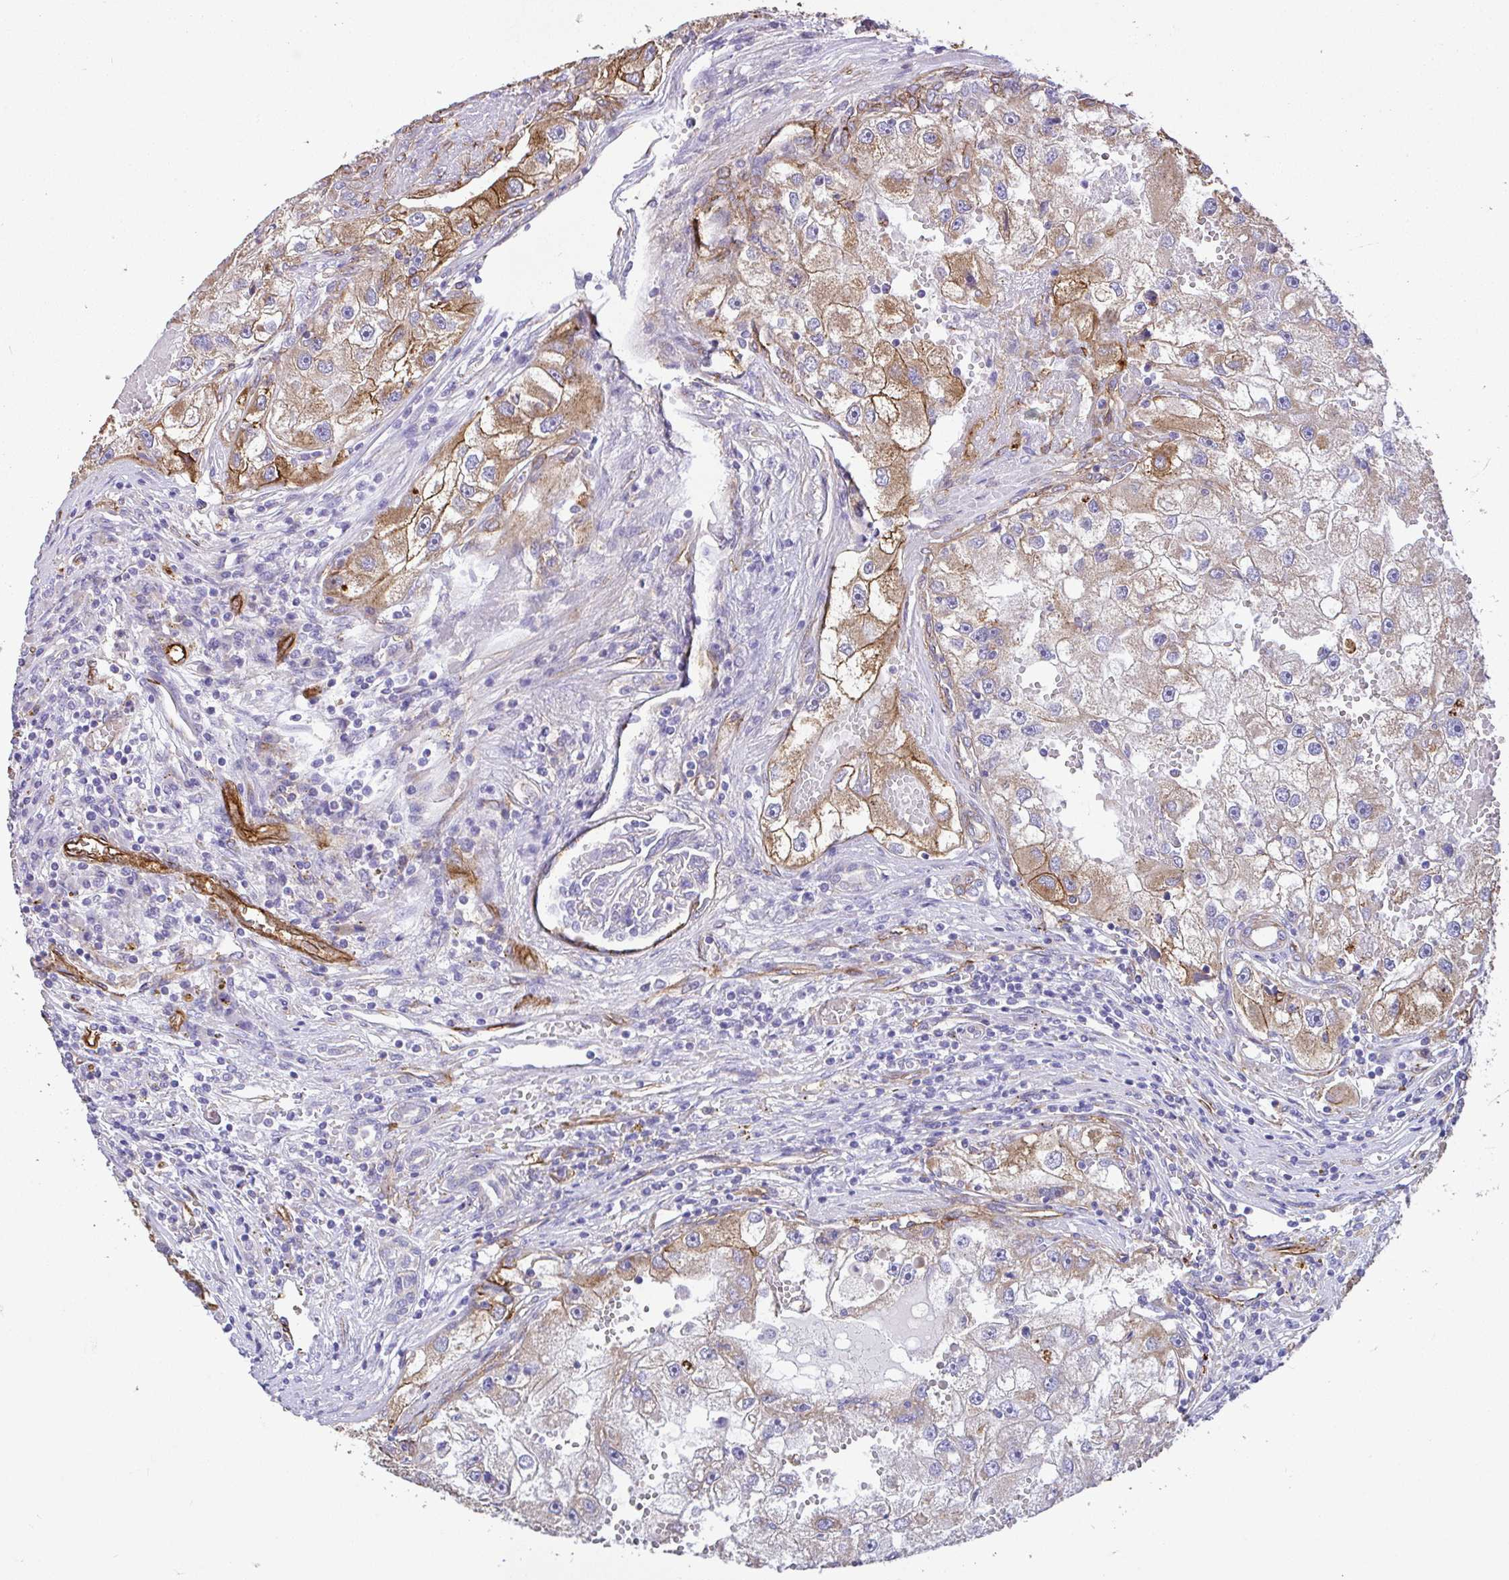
{"staining": {"intensity": "moderate", "quantity": "25%-75%", "location": "cytoplasmic/membranous"}, "tissue": "renal cancer", "cell_type": "Tumor cells", "image_type": "cancer", "snomed": [{"axis": "morphology", "description": "Adenocarcinoma, NOS"}, {"axis": "topography", "description": "Kidney"}], "caption": "Moderate cytoplasmic/membranous staining for a protein is present in about 25%-75% of tumor cells of renal cancer (adenocarcinoma) using IHC.", "gene": "PTPRK", "patient": {"sex": "male", "age": 63}}